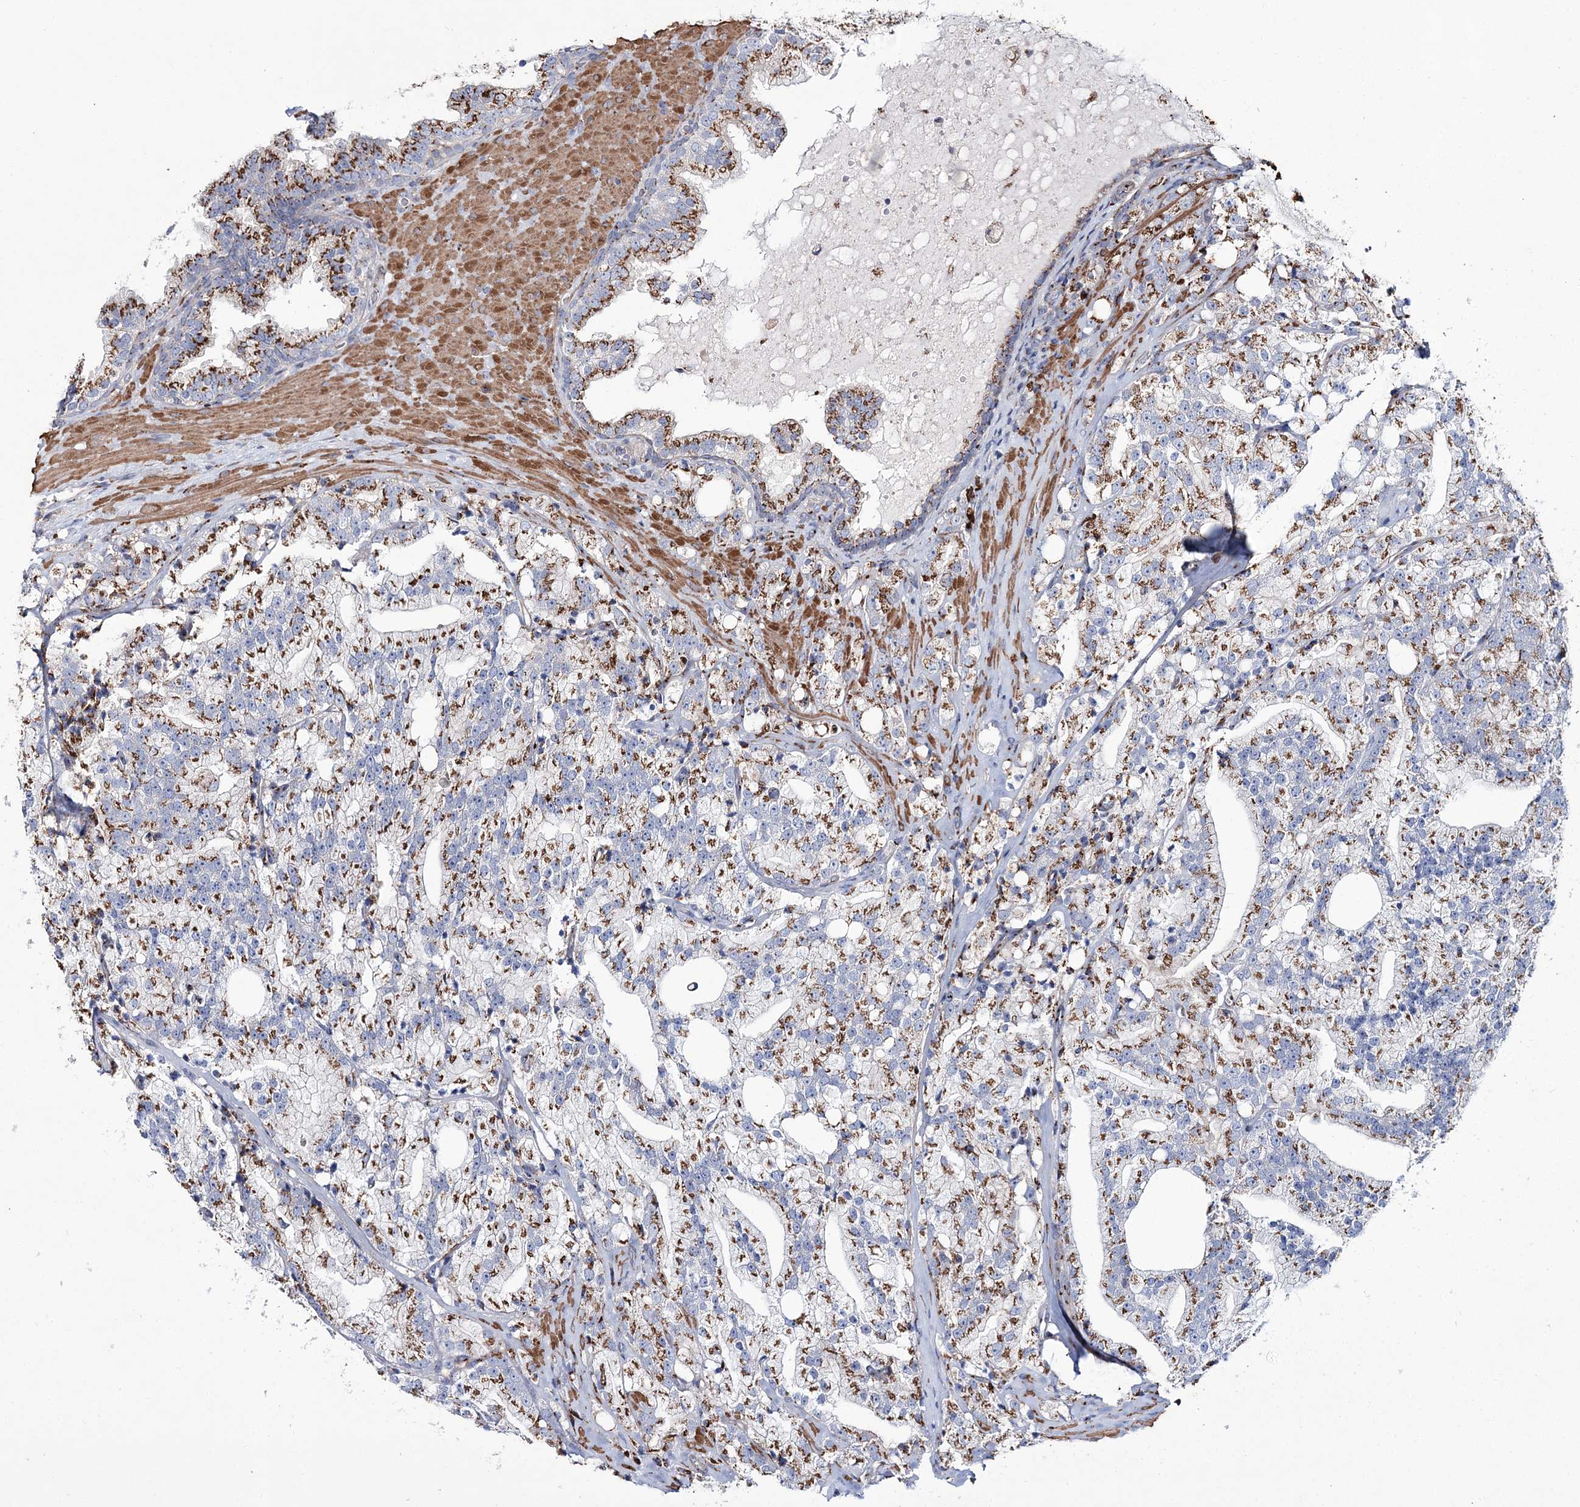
{"staining": {"intensity": "moderate", "quantity": ">75%", "location": "cytoplasmic/membranous"}, "tissue": "prostate cancer", "cell_type": "Tumor cells", "image_type": "cancer", "snomed": [{"axis": "morphology", "description": "Adenocarcinoma, High grade"}, {"axis": "topography", "description": "Prostate"}], "caption": "Prostate cancer (high-grade adenocarcinoma) stained with a brown dye shows moderate cytoplasmic/membranous positive staining in approximately >75% of tumor cells.", "gene": "MAN1A2", "patient": {"sex": "male", "age": 64}}